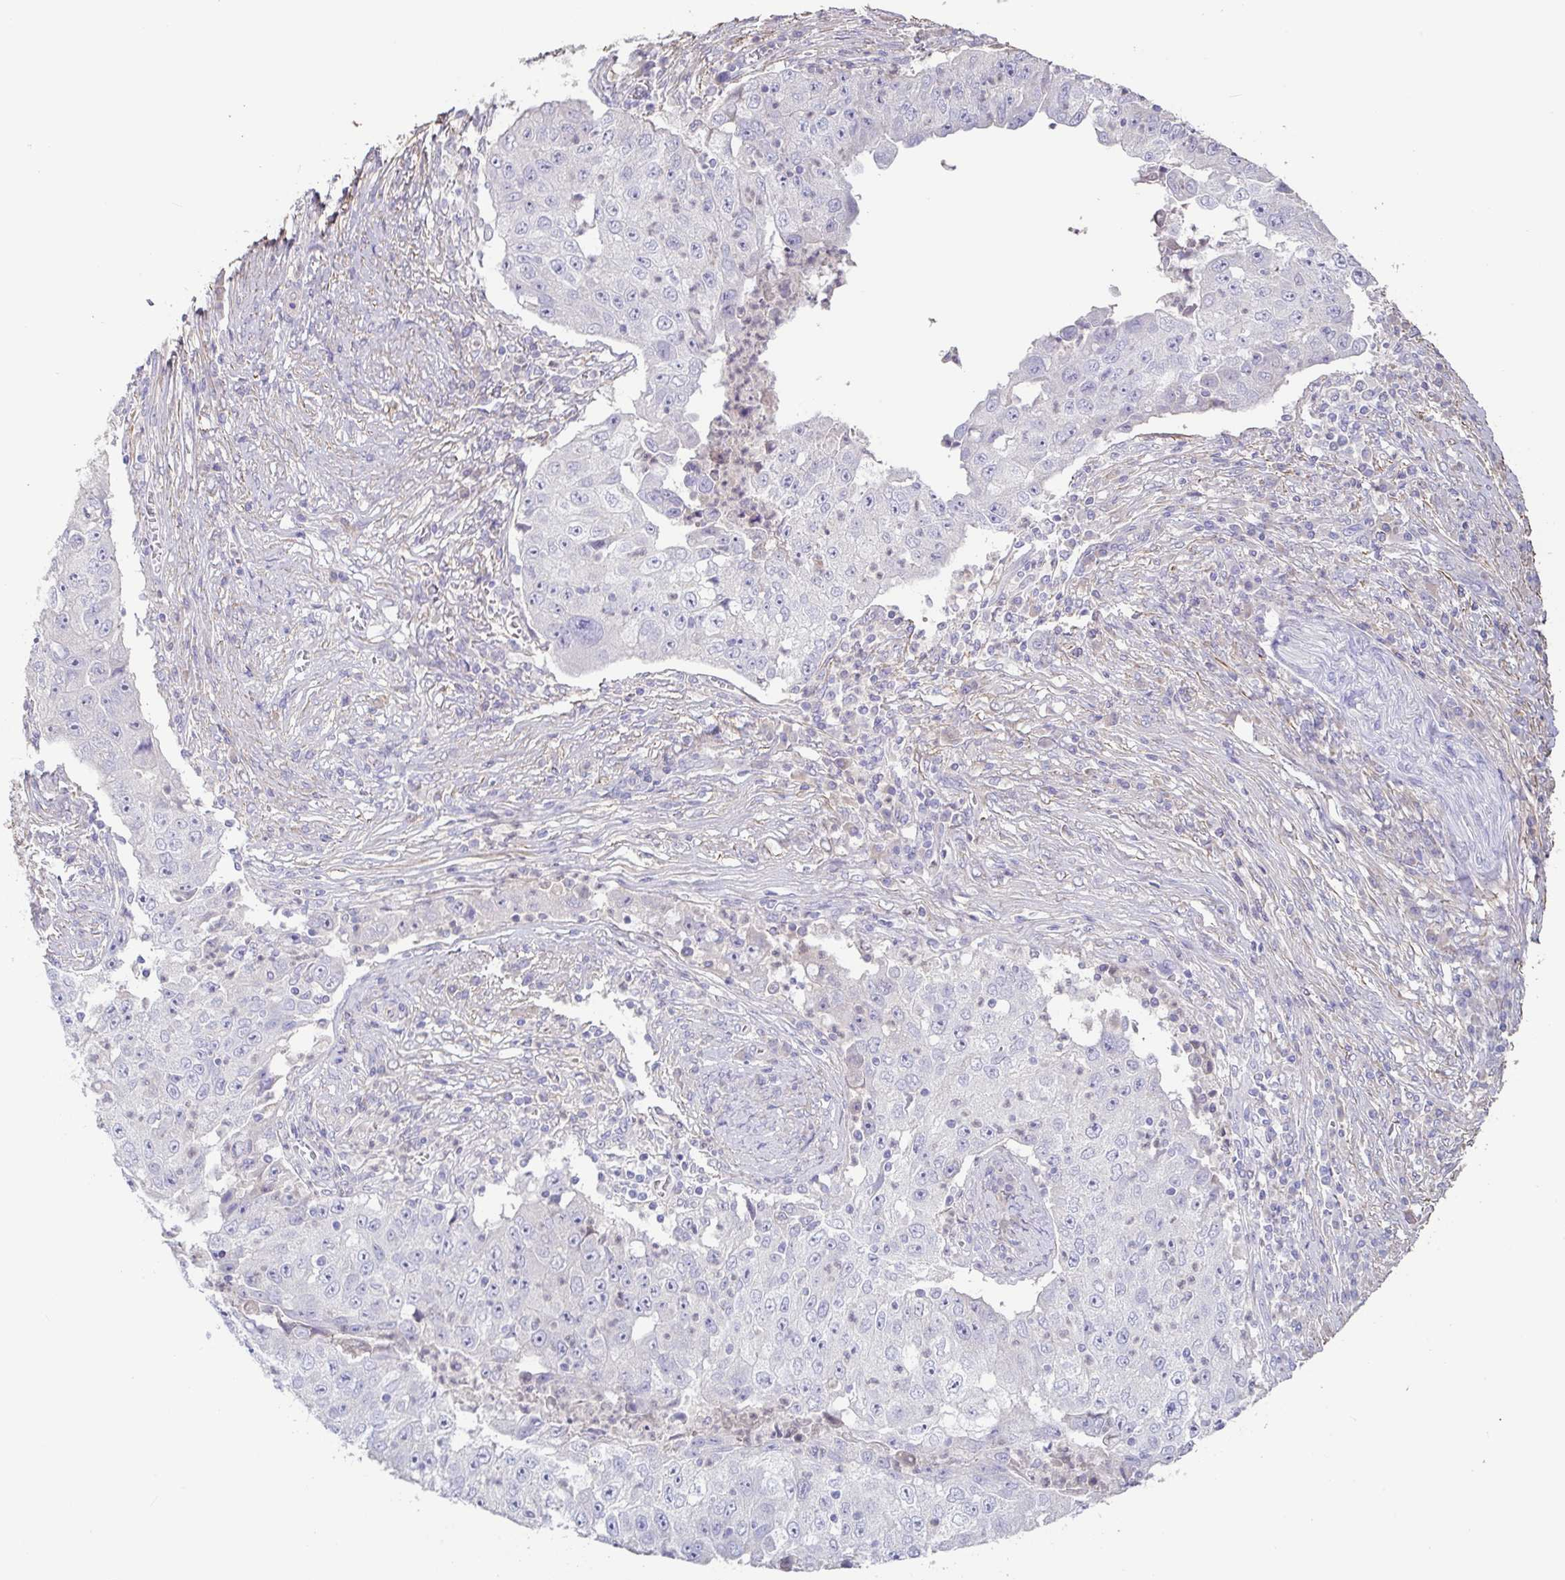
{"staining": {"intensity": "negative", "quantity": "none", "location": "none"}, "tissue": "lung cancer", "cell_type": "Tumor cells", "image_type": "cancer", "snomed": [{"axis": "morphology", "description": "Squamous cell carcinoma, NOS"}, {"axis": "topography", "description": "Lung"}], "caption": "Micrograph shows no significant protein expression in tumor cells of lung cancer. Brightfield microscopy of immunohistochemistry (IHC) stained with DAB (3,3'-diaminobenzidine) (brown) and hematoxylin (blue), captured at high magnification.", "gene": "PYGM", "patient": {"sex": "male", "age": 64}}